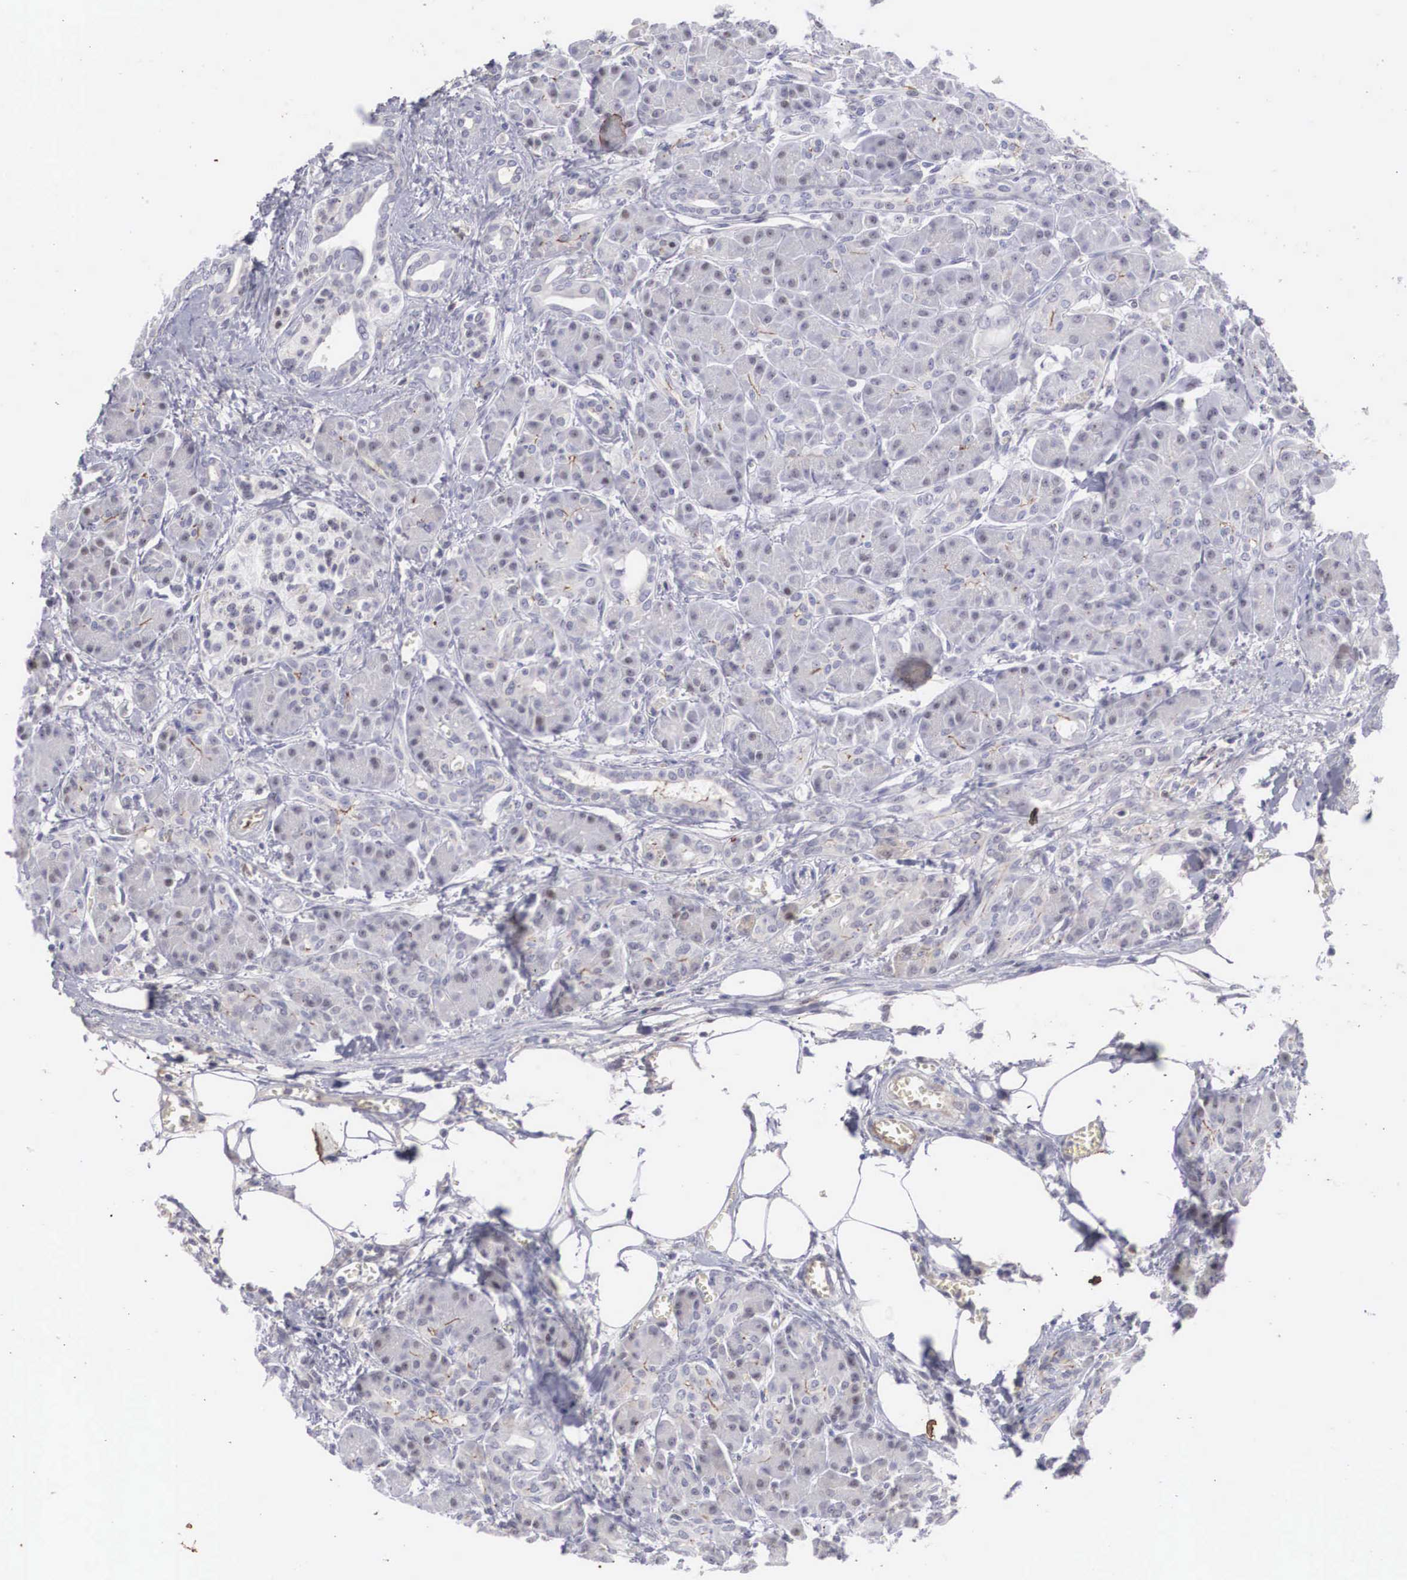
{"staining": {"intensity": "negative", "quantity": "none", "location": "none"}, "tissue": "pancreas", "cell_type": "Exocrine glandular cells", "image_type": "normal", "snomed": [{"axis": "morphology", "description": "Normal tissue, NOS"}, {"axis": "topography", "description": "Pancreas"}], "caption": "This histopathology image is of unremarkable pancreas stained with IHC to label a protein in brown with the nuclei are counter-stained blue. There is no expression in exocrine glandular cells.", "gene": "RBPJ", "patient": {"sex": "male", "age": 73}}